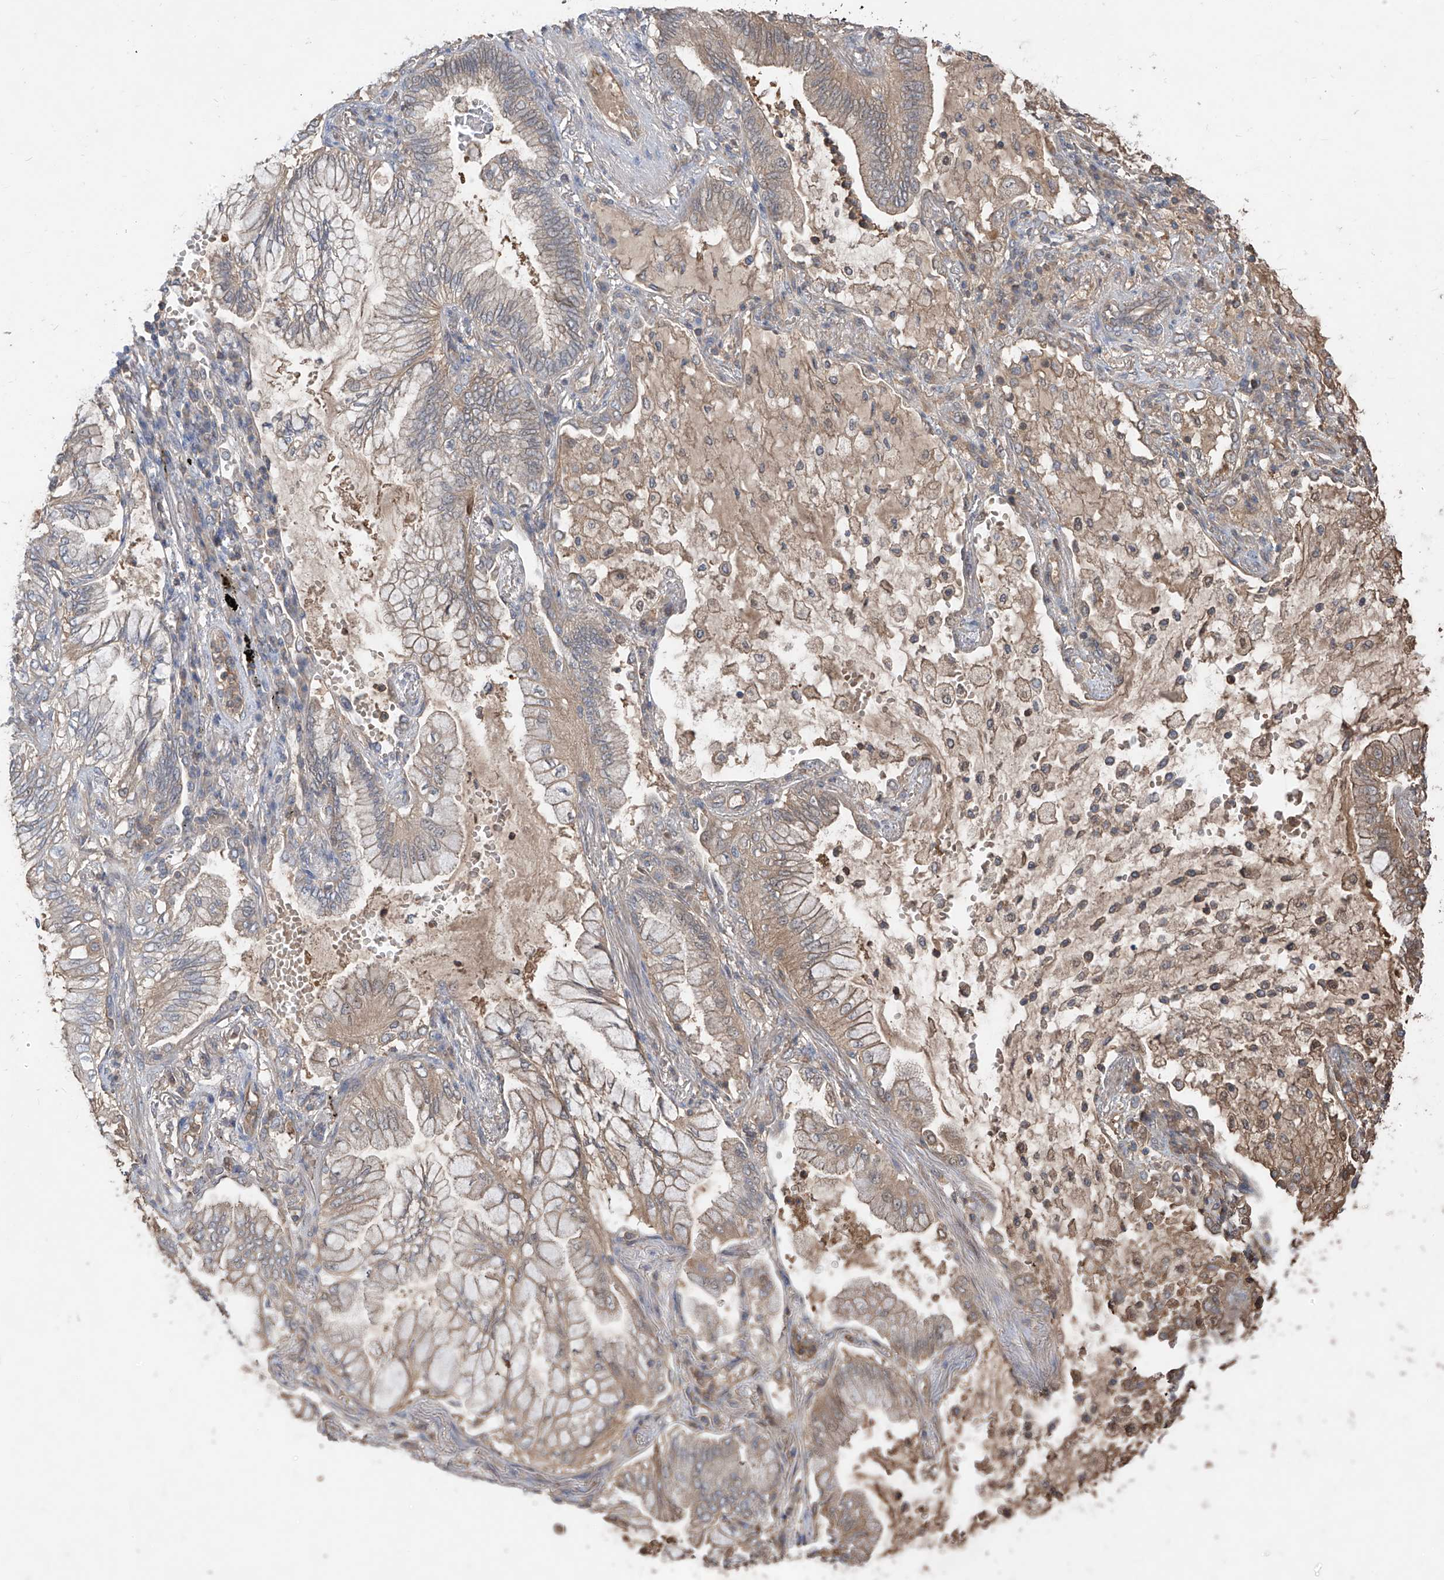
{"staining": {"intensity": "moderate", "quantity": ">75%", "location": "cytoplasmic/membranous"}, "tissue": "lung cancer", "cell_type": "Tumor cells", "image_type": "cancer", "snomed": [{"axis": "morphology", "description": "Adenocarcinoma, NOS"}, {"axis": "topography", "description": "Lung"}], "caption": "This is a photomicrograph of immunohistochemistry (IHC) staining of lung cancer, which shows moderate staining in the cytoplasmic/membranous of tumor cells.", "gene": "CACNA2D4", "patient": {"sex": "female", "age": 70}}